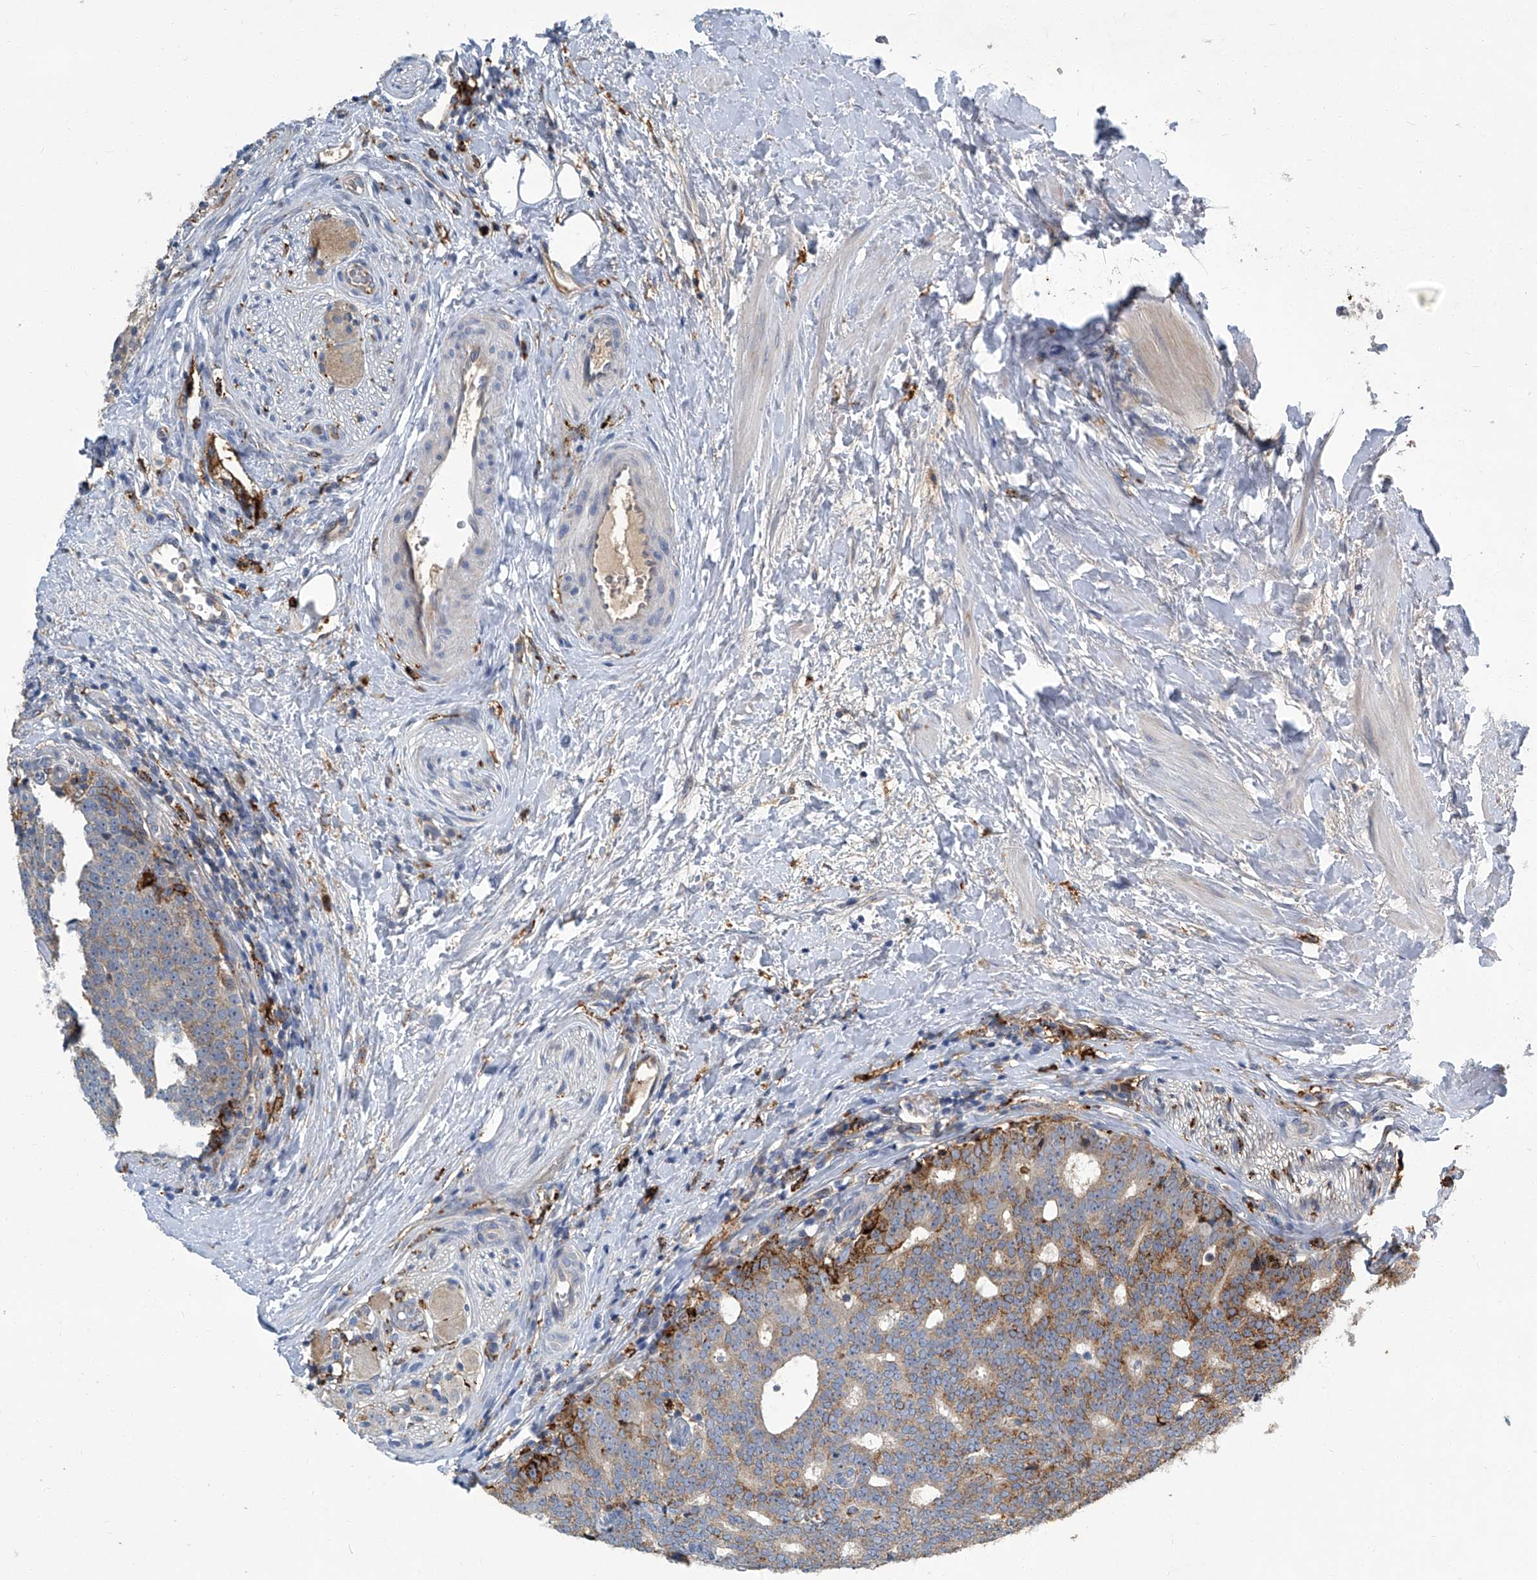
{"staining": {"intensity": "moderate", "quantity": "<25%", "location": "cytoplasmic/membranous"}, "tissue": "prostate cancer", "cell_type": "Tumor cells", "image_type": "cancer", "snomed": [{"axis": "morphology", "description": "Adenocarcinoma, High grade"}, {"axis": "topography", "description": "Prostate"}], "caption": "A low amount of moderate cytoplasmic/membranous positivity is seen in approximately <25% of tumor cells in adenocarcinoma (high-grade) (prostate) tissue. Nuclei are stained in blue.", "gene": "FAM167A", "patient": {"sex": "male", "age": 56}}